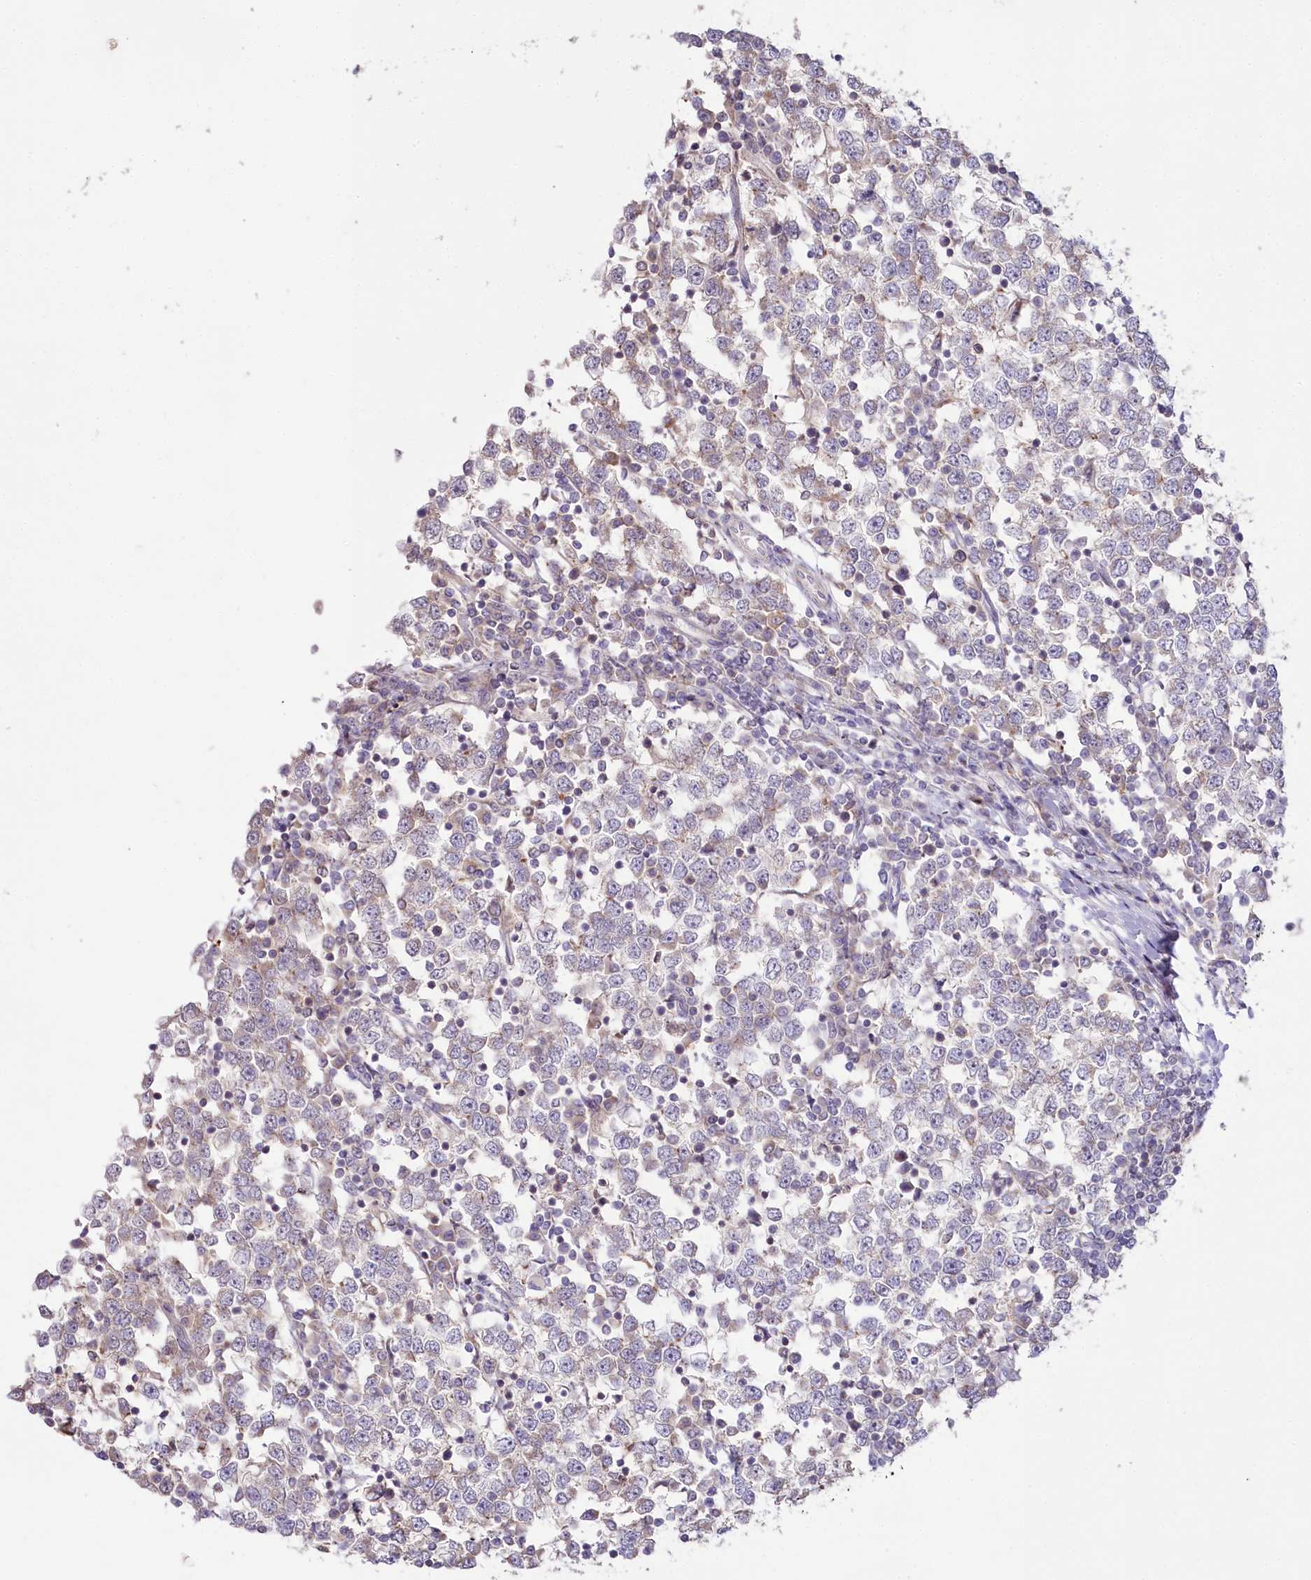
{"staining": {"intensity": "negative", "quantity": "none", "location": "none"}, "tissue": "testis cancer", "cell_type": "Tumor cells", "image_type": "cancer", "snomed": [{"axis": "morphology", "description": "Seminoma, NOS"}, {"axis": "topography", "description": "Testis"}], "caption": "DAB immunohistochemical staining of testis seminoma shows no significant staining in tumor cells. (DAB immunohistochemistry (IHC) visualized using brightfield microscopy, high magnification).", "gene": "SLC6A11", "patient": {"sex": "male", "age": 65}}